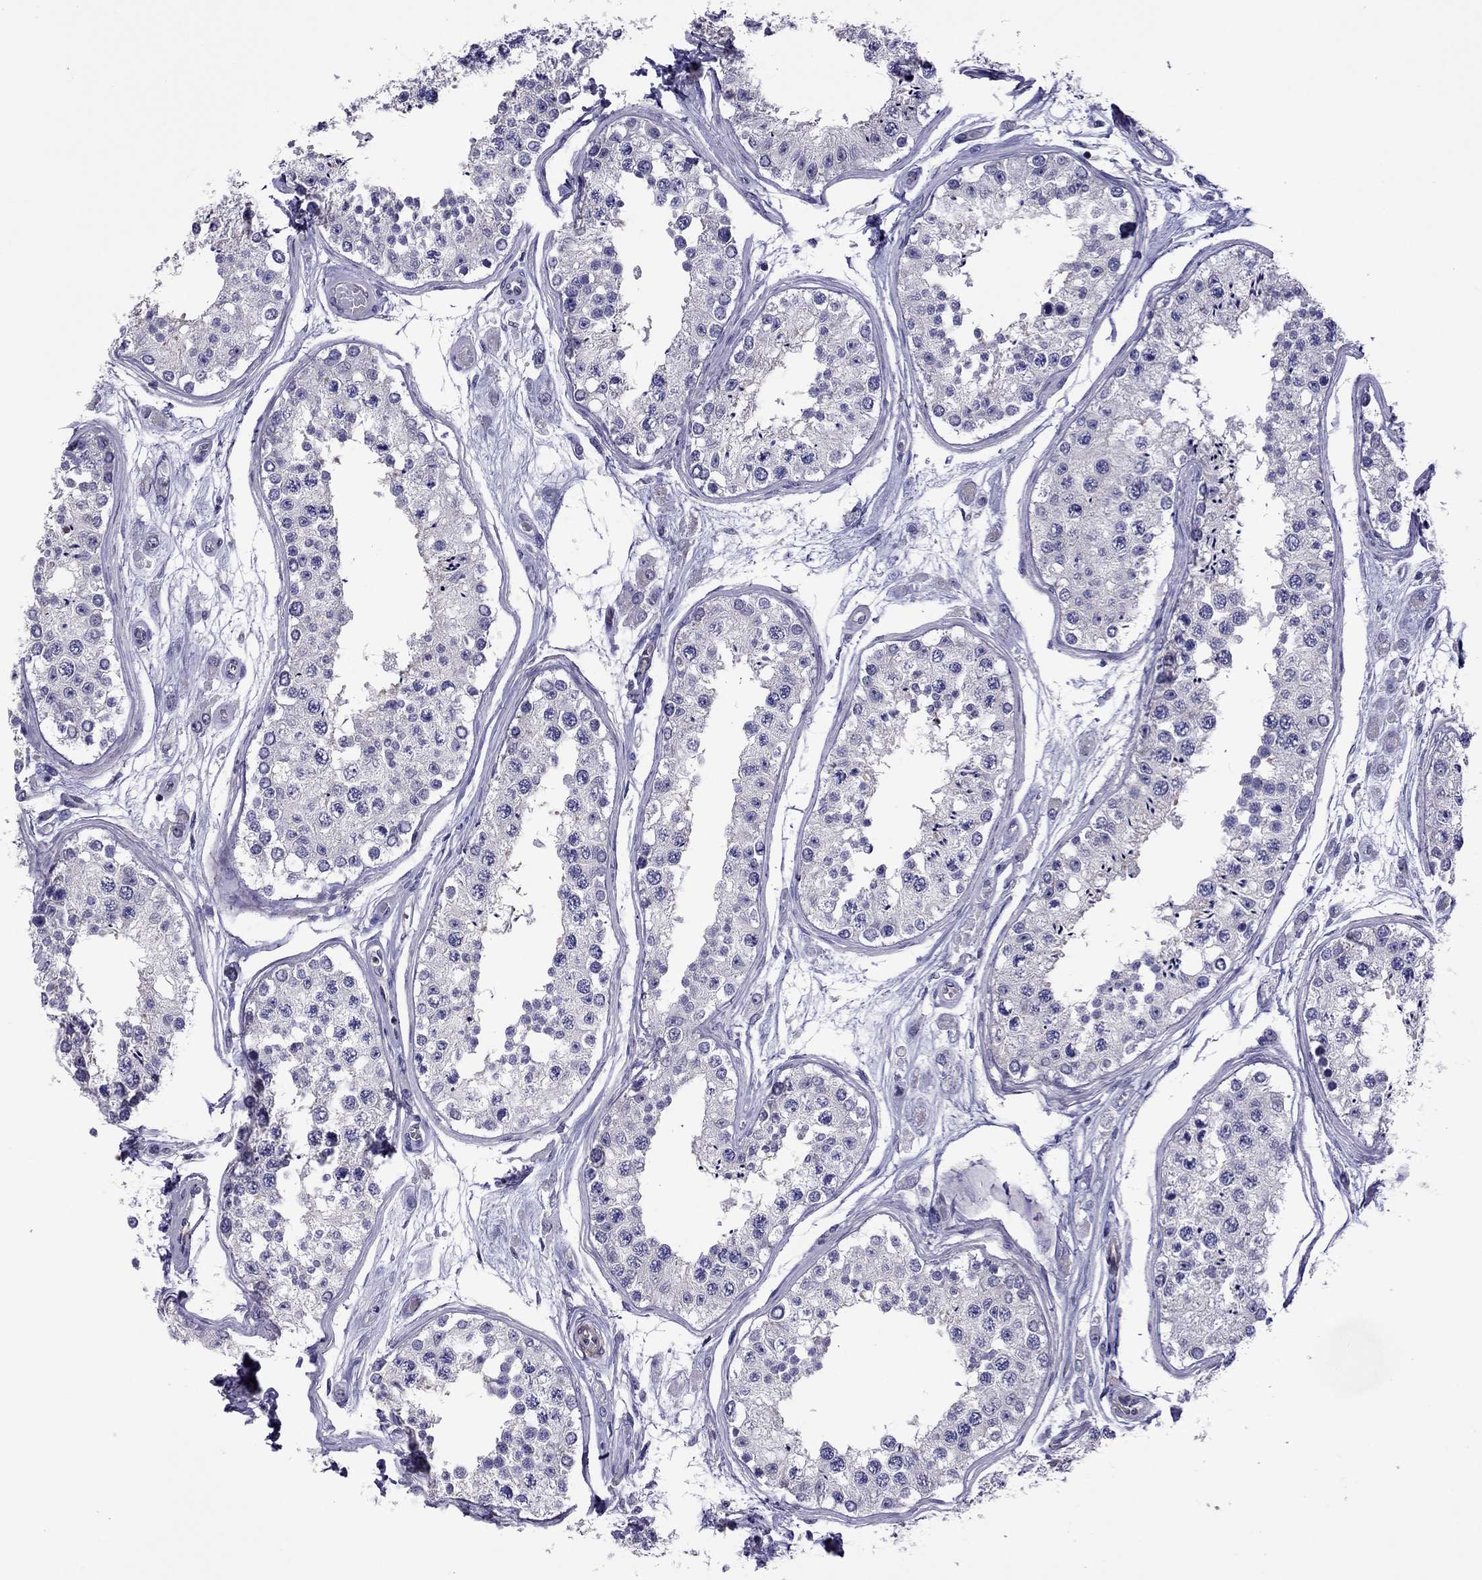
{"staining": {"intensity": "negative", "quantity": "none", "location": "none"}, "tissue": "testis", "cell_type": "Cells in seminiferous ducts", "image_type": "normal", "snomed": [{"axis": "morphology", "description": "Normal tissue, NOS"}, {"axis": "topography", "description": "Testis"}], "caption": "A high-resolution histopathology image shows immunohistochemistry (IHC) staining of unremarkable testis, which displays no significant staining in cells in seminiferous ducts.", "gene": "SLC16A8", "patient": {"sex": "male", "age": 25}}